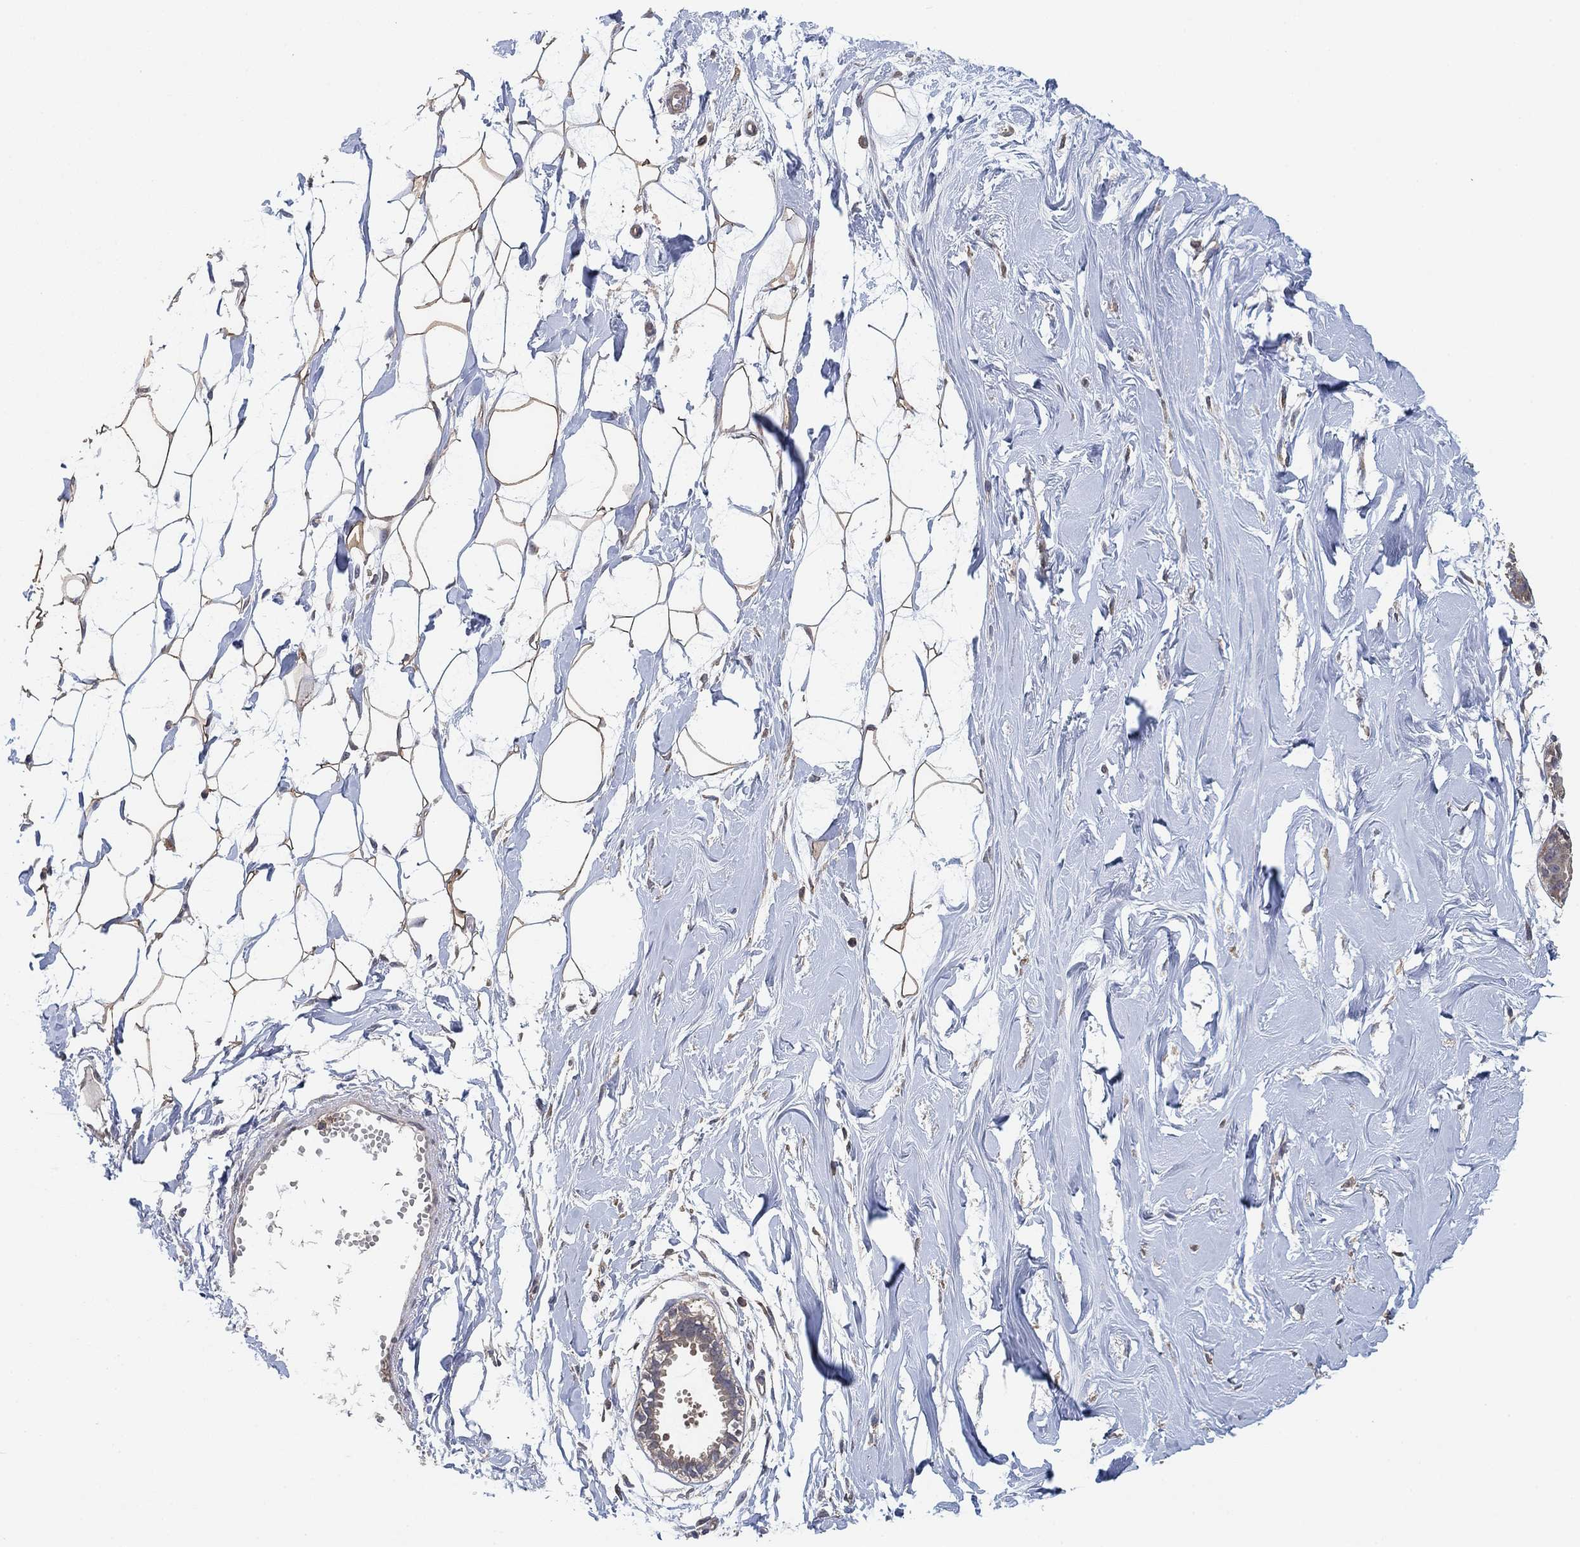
{"staining": {"intensity": "moderate", "quantity": ">75%", "location": "cytoplasmic/membranous"}, "tissue": "breast", "cell_type": "Adipocytes", "image_type": "normal", "snomed": [{"axis": "morphology", "description": "Normal tissue, NOS"}, {"axis": "topography", "description": "Breast"}], "caption": "Unremarkable breast exhibits moderate cytoplasmic/membranous staining in about >75% of adipocytes, visualized by immunohistochemistry.", "gene": "CCDC43", "patient": {"sex": "female", "age": 49}}